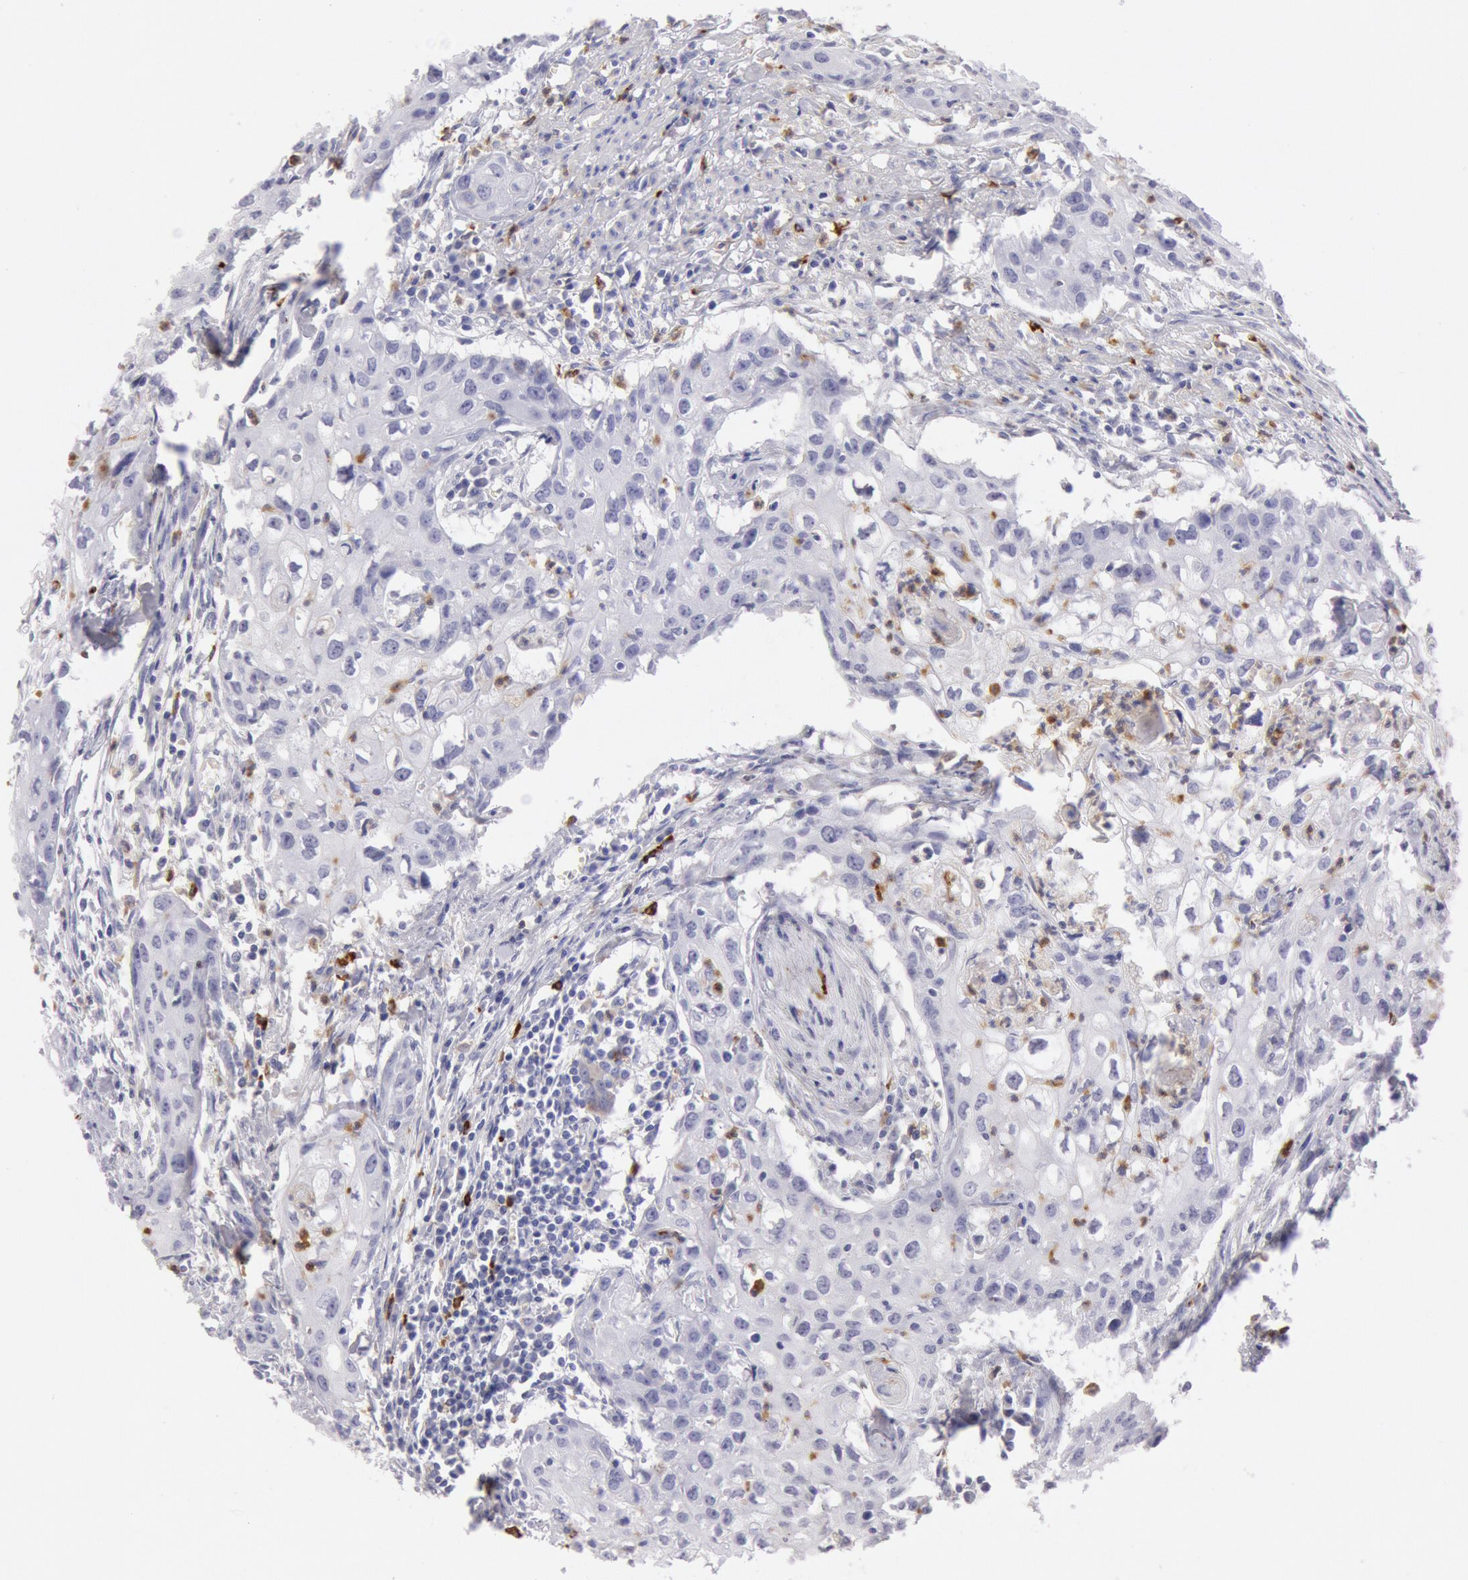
{"staining": {"intensity": "negative", "quantity": "none", "location": "none"}, "tissue": "urothelial cancer", "cell_type": "Tumor cells", "image_type": "cancer", "snomed": [{"axis": "morphology", "description": "Urothelial carcinoma, High grade"}, {"axis": "topography", "description": "Urinary bladder"}], "caption": "High power microscopy image of an IHC photomicrograph of high-grade urothelial carcinoma, revealing no significant staining in tumor cells.", "gene": "FCN1", "patient": {"sex": "male", "age": 54}}